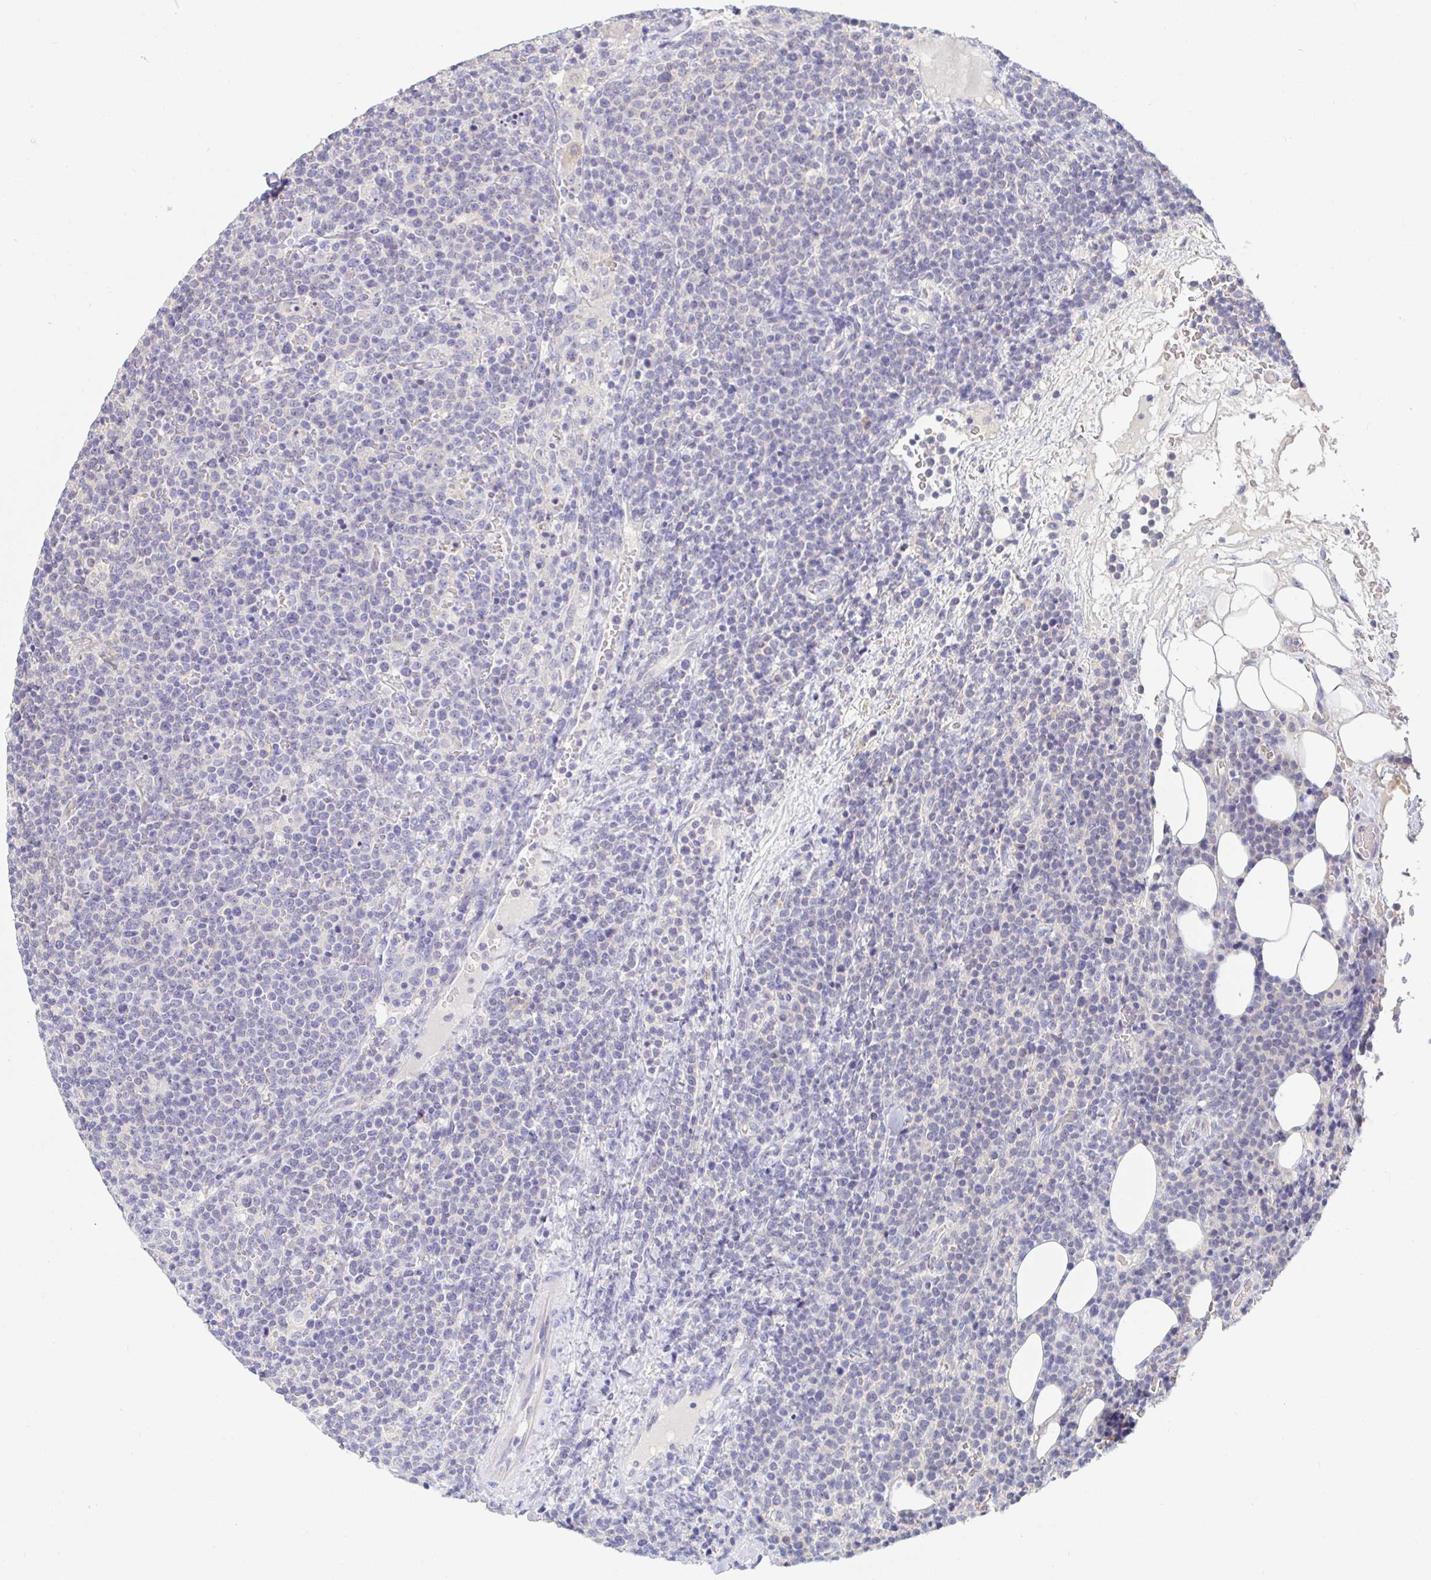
{"staining": {"intensity": "negative", "quantity": "none", "location": "none"}, "tissue": "lymphoma", "cell_type": "Tumor cells", "image_type": "cancer", "snomed": [{"axis": "morphology", "description": "Malignant lymphoma, non-Hodgkin's type, High grade"}, {"axis": "topography", "description": "Lymph node"}], "caption": "Tumor cells show no significant protein positivity in malignant lymphoma, non-Hodgkin's type (high-grade). (Brightfield microscopy of DAB IHC at high magnification).", "gene": "PDE6B", "patient": {"sex": "male", "age": 61}}